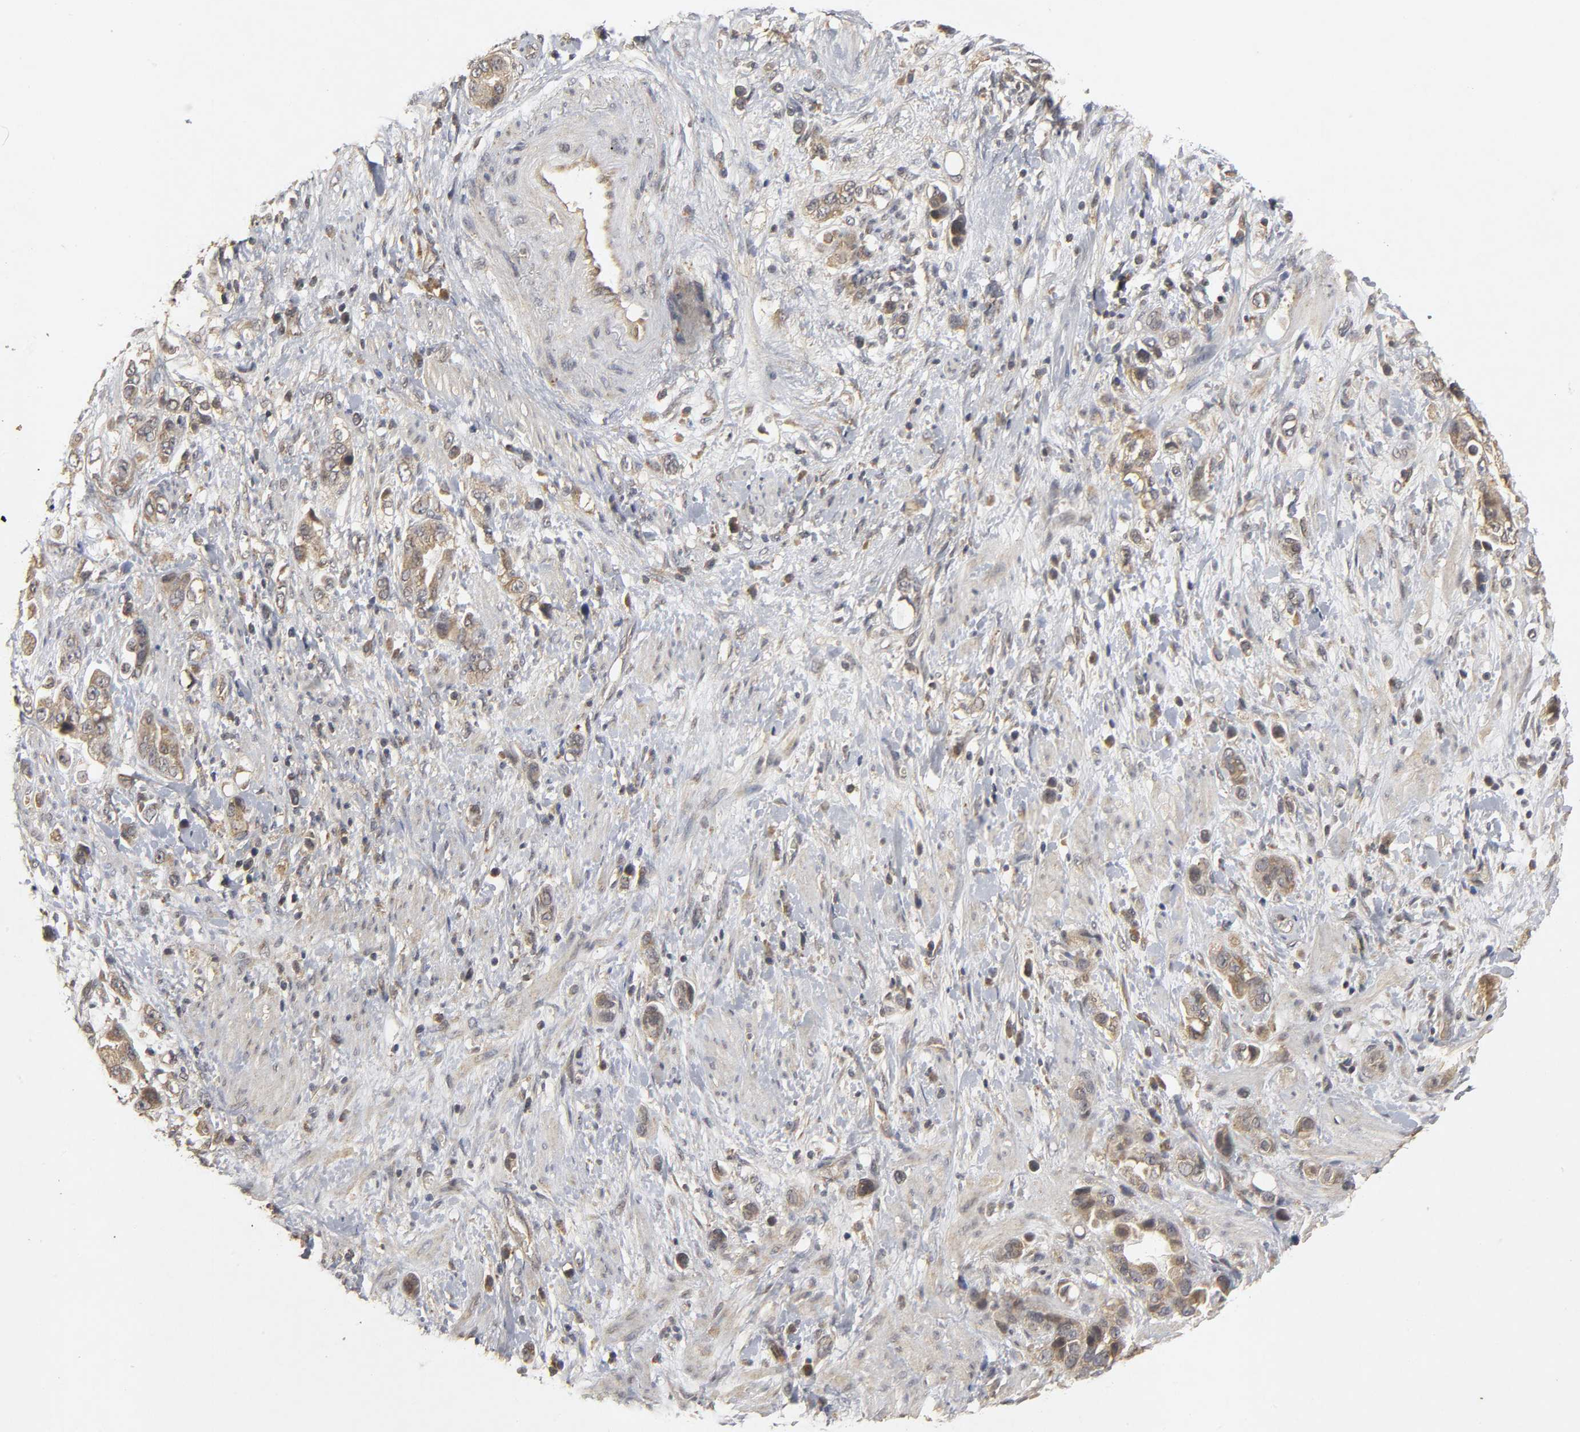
{"staining": {"intensity": "weak", "quantity": ">75%", "location": "cytoplasmic/membranous"}, "tissue": "stomach cancer", "cell_type": "Tumor cells", "image_type": "cancer", "snomed": [{"axis": "morphology", "description": "Adenocarcinoma, NOS"}, {"axis": "topography", "description": "Stomach, lower"}], "caption": "Brown immunohistochemical staining in human stomach cancer demonstrates weak cytoplasmic/membranous positivity in approximately >75% of tumor cells.", "gene": "TRAF6", "patient": {"sex": "female", "age": 93}}